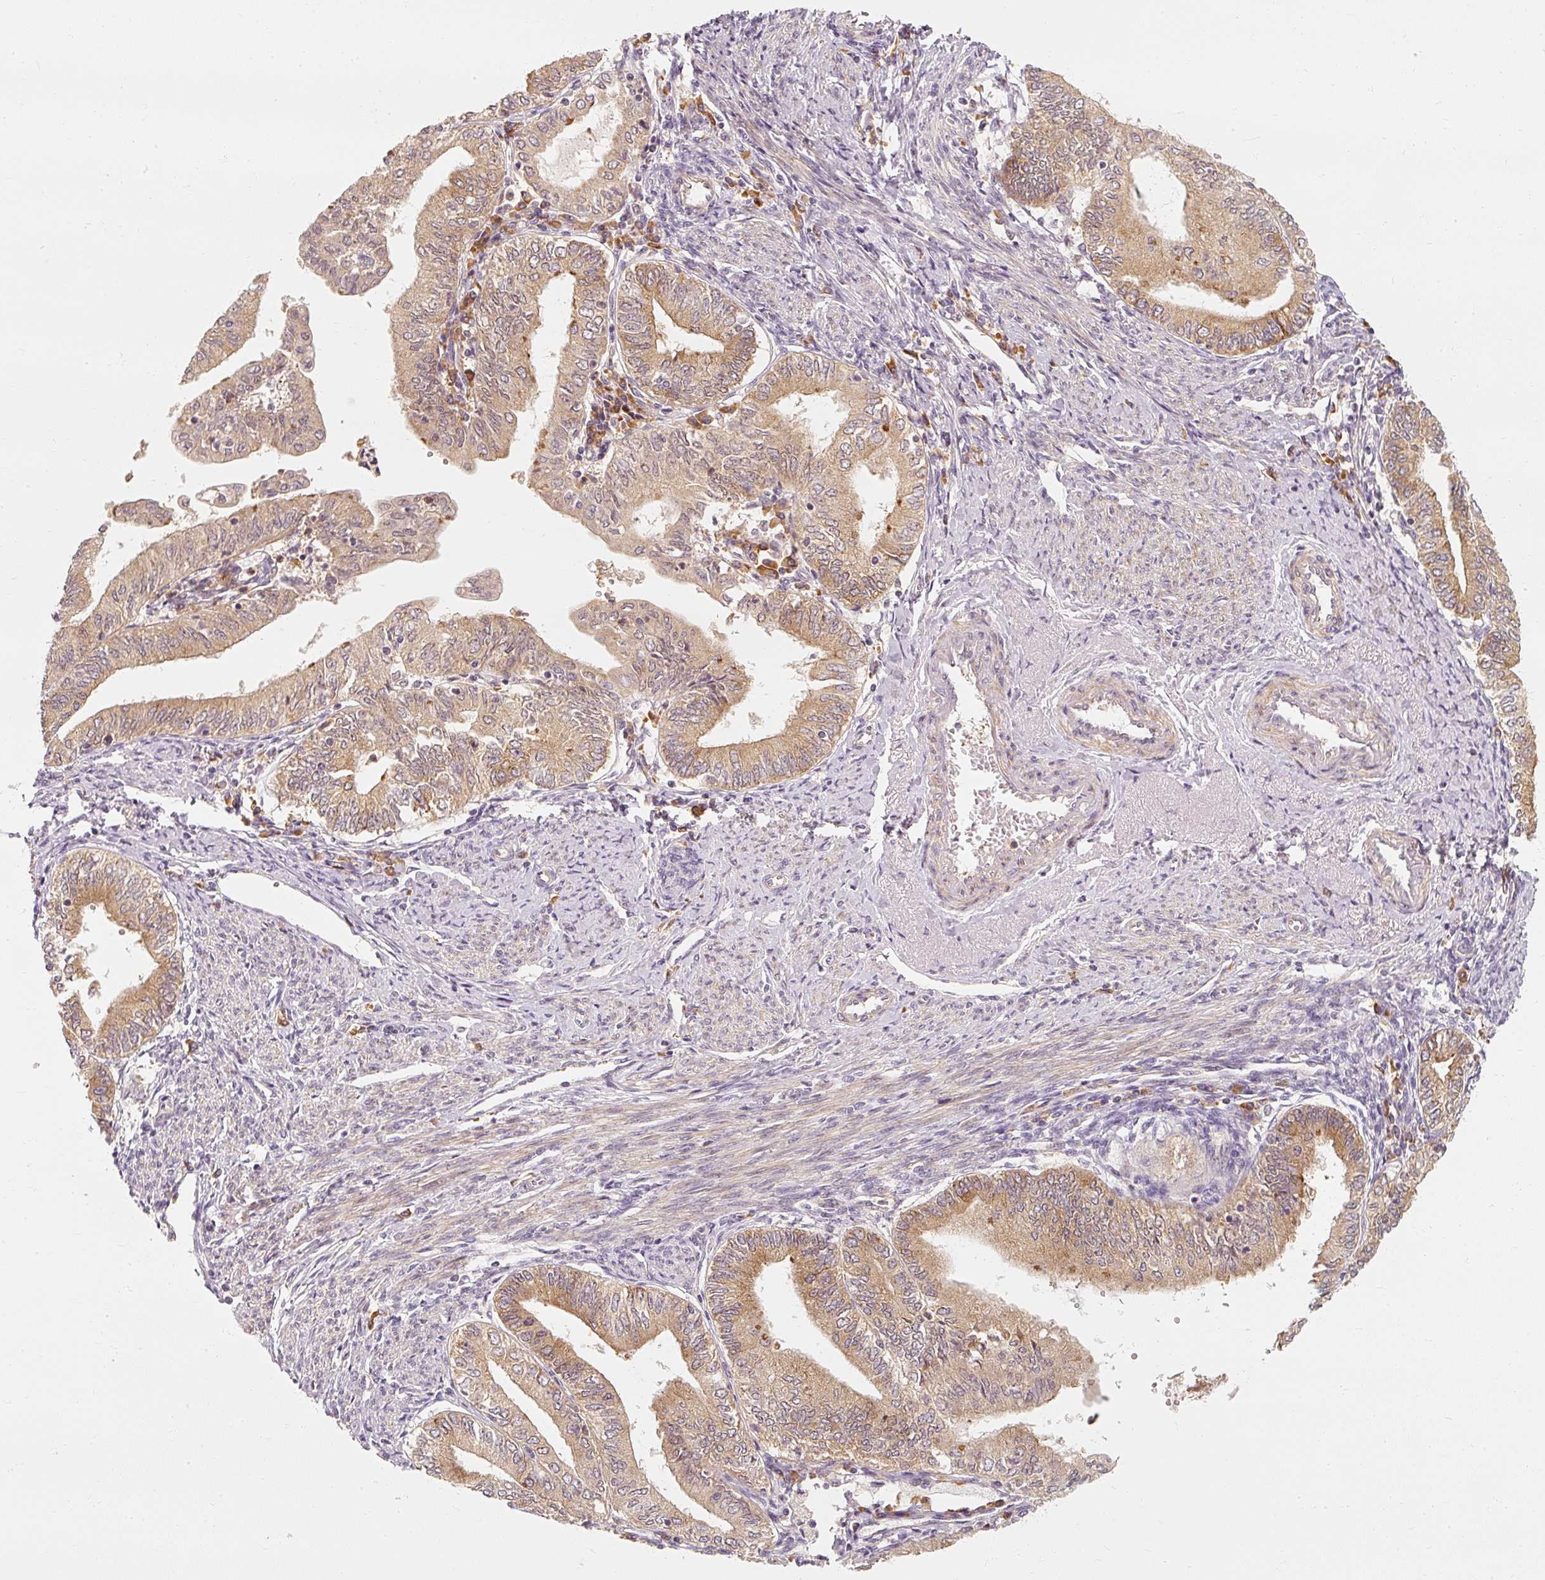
{"staining": {"intensity": "moderate", "quantity": "25%-75%", "location": "cytoplasmic/membranous"}, "tissue": "endometrial cancer", "cell_type": "Tumor cells", "image_type": "cancer", "snomed": [{"axis": "morphology", "description": "Adenocarcinoma, NOS"}, {"axis": "topography", "description": "Endometrium"}], "caption": "Endometrial cancer (adenocarcinoma) stained for a protein shows moderate cytoplasmic/membranous positivity in tumor cells.", "gene": "EEF1A2", "patient": {"sex": "female", "age": 66}}